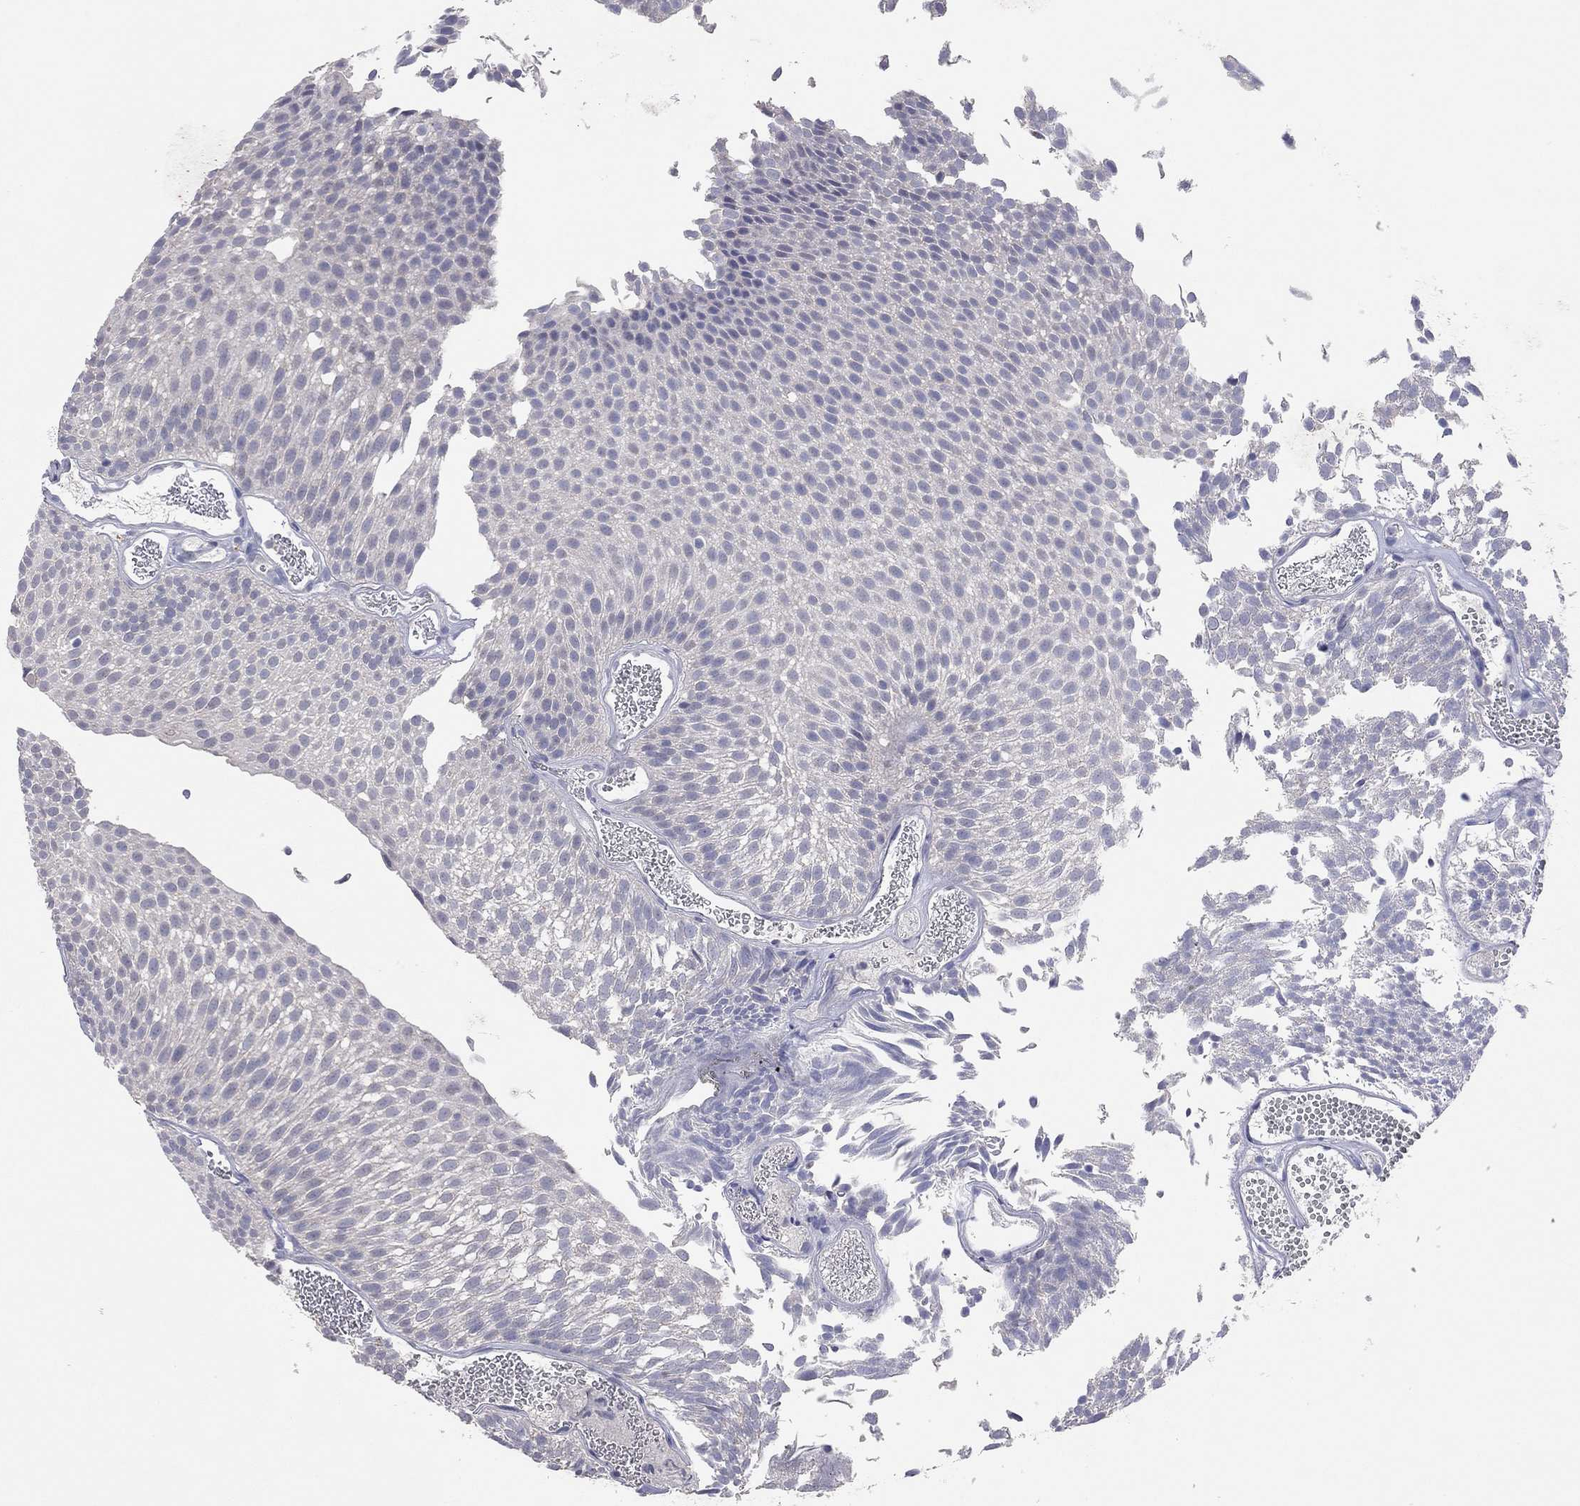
{"staining": {"intensity": "negative", "quantity": "none", "location": "none"}, "tissue": "urothelial cancer", "cell_type": "Tumor cells", "image_type": "cancer", "snomed": [{"axis": "morphology", "description": "Urothelial carcinoma, Low grade"}, {"axis": "topography", "description": "Urinary bladder"}], "caption": "IHC micrograph of human urothelial carcinoma (low-grade) stained for a protein (brown), which reveals no expression in tumor cells.", "gene": "MMP13", "patient": {"sex": "male", "age": 52}}